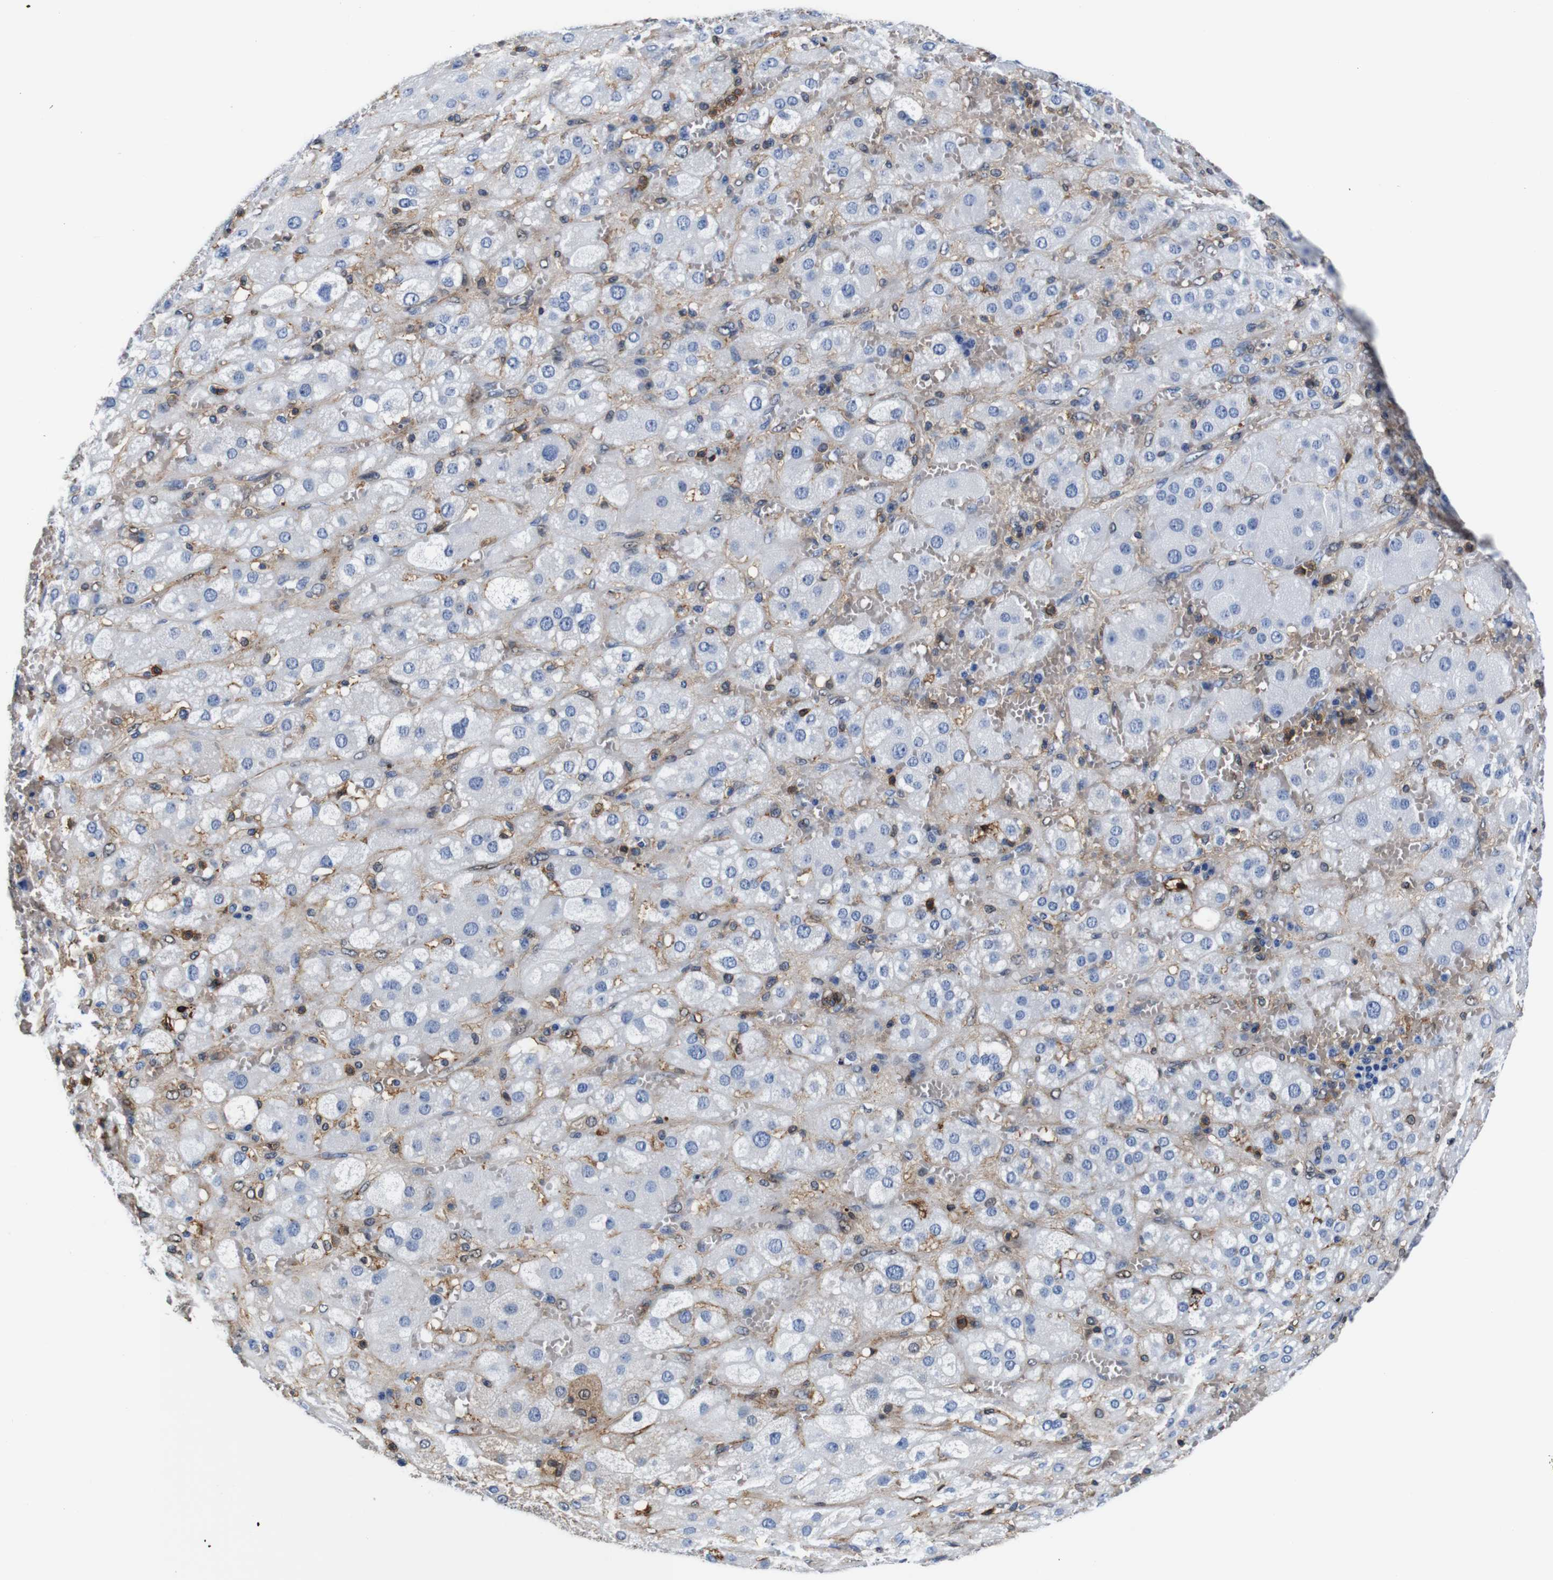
{"staining": {"intensity": "negative", "quantity": "none", "location": "none"}, "tissue": "adrenal gland", "cell_type": "Glandular cells", "image_type": "normal", "snomed": [{"axis": "morphology", "description": "Normal tissue, NOS"}, {"axis": "topography", "description": "Adrenal gland"}], "caption": "Normal adrenal gland was stained to show a protein in brown. There is no significant staining in glandular cells. (Stains: DAB (3,3'-diaminobenzidine) immunohistochemistry (IHC) with hematoxylin counter stain, Microscopy: brightfield microscopy at high magnification).", "gene": "ANXA1", "patient": {"sex": "female", "age": 47}}